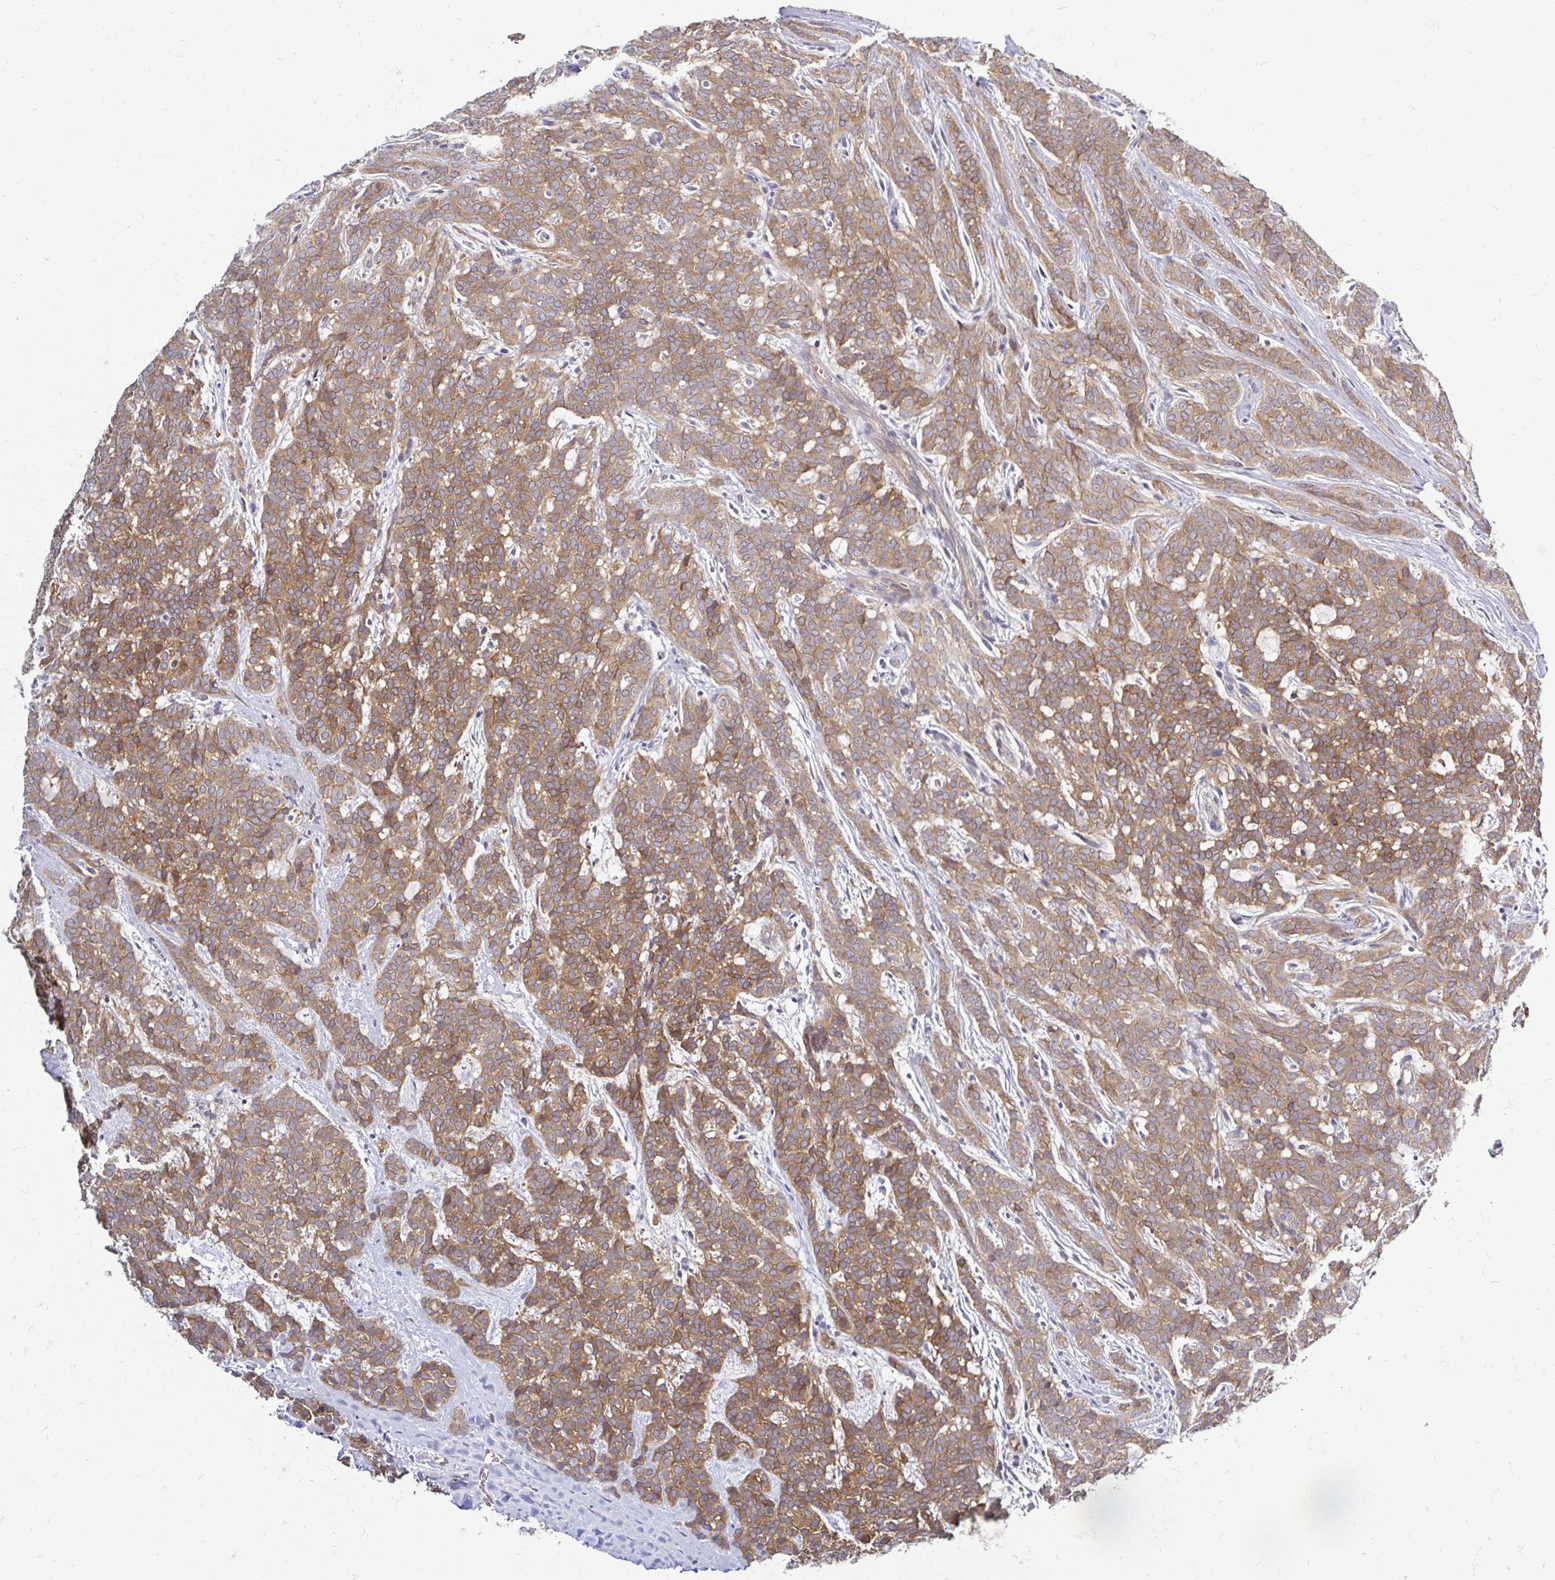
{"staining": {"intensity": "moderate", "quantity": ">75%", "location": "cytoplasmic/membranous"}, "tissue": "head and neck cancer", "cell_type": "Tumor cells", "image_type": "cancer", "snomed": [{"axis": "morphology", "description": "Normal tissue, NOS"}, {"axis": "morphology", "description": "Adenocarcinoma, NOS"}, {"axis": "topography", "description": "Oral tissue"}, {"axis": "topography", "description": "Head-Neck"}], "caption": "Head and neck adenocarcinoma was stained to show a protein in brown. There is medium levels of moderate cytoplasmic/membranous expression in about >75% of tumor cells.", "gene": "ARHGEF37", "patient": {"sex": "female", "age": 57}}